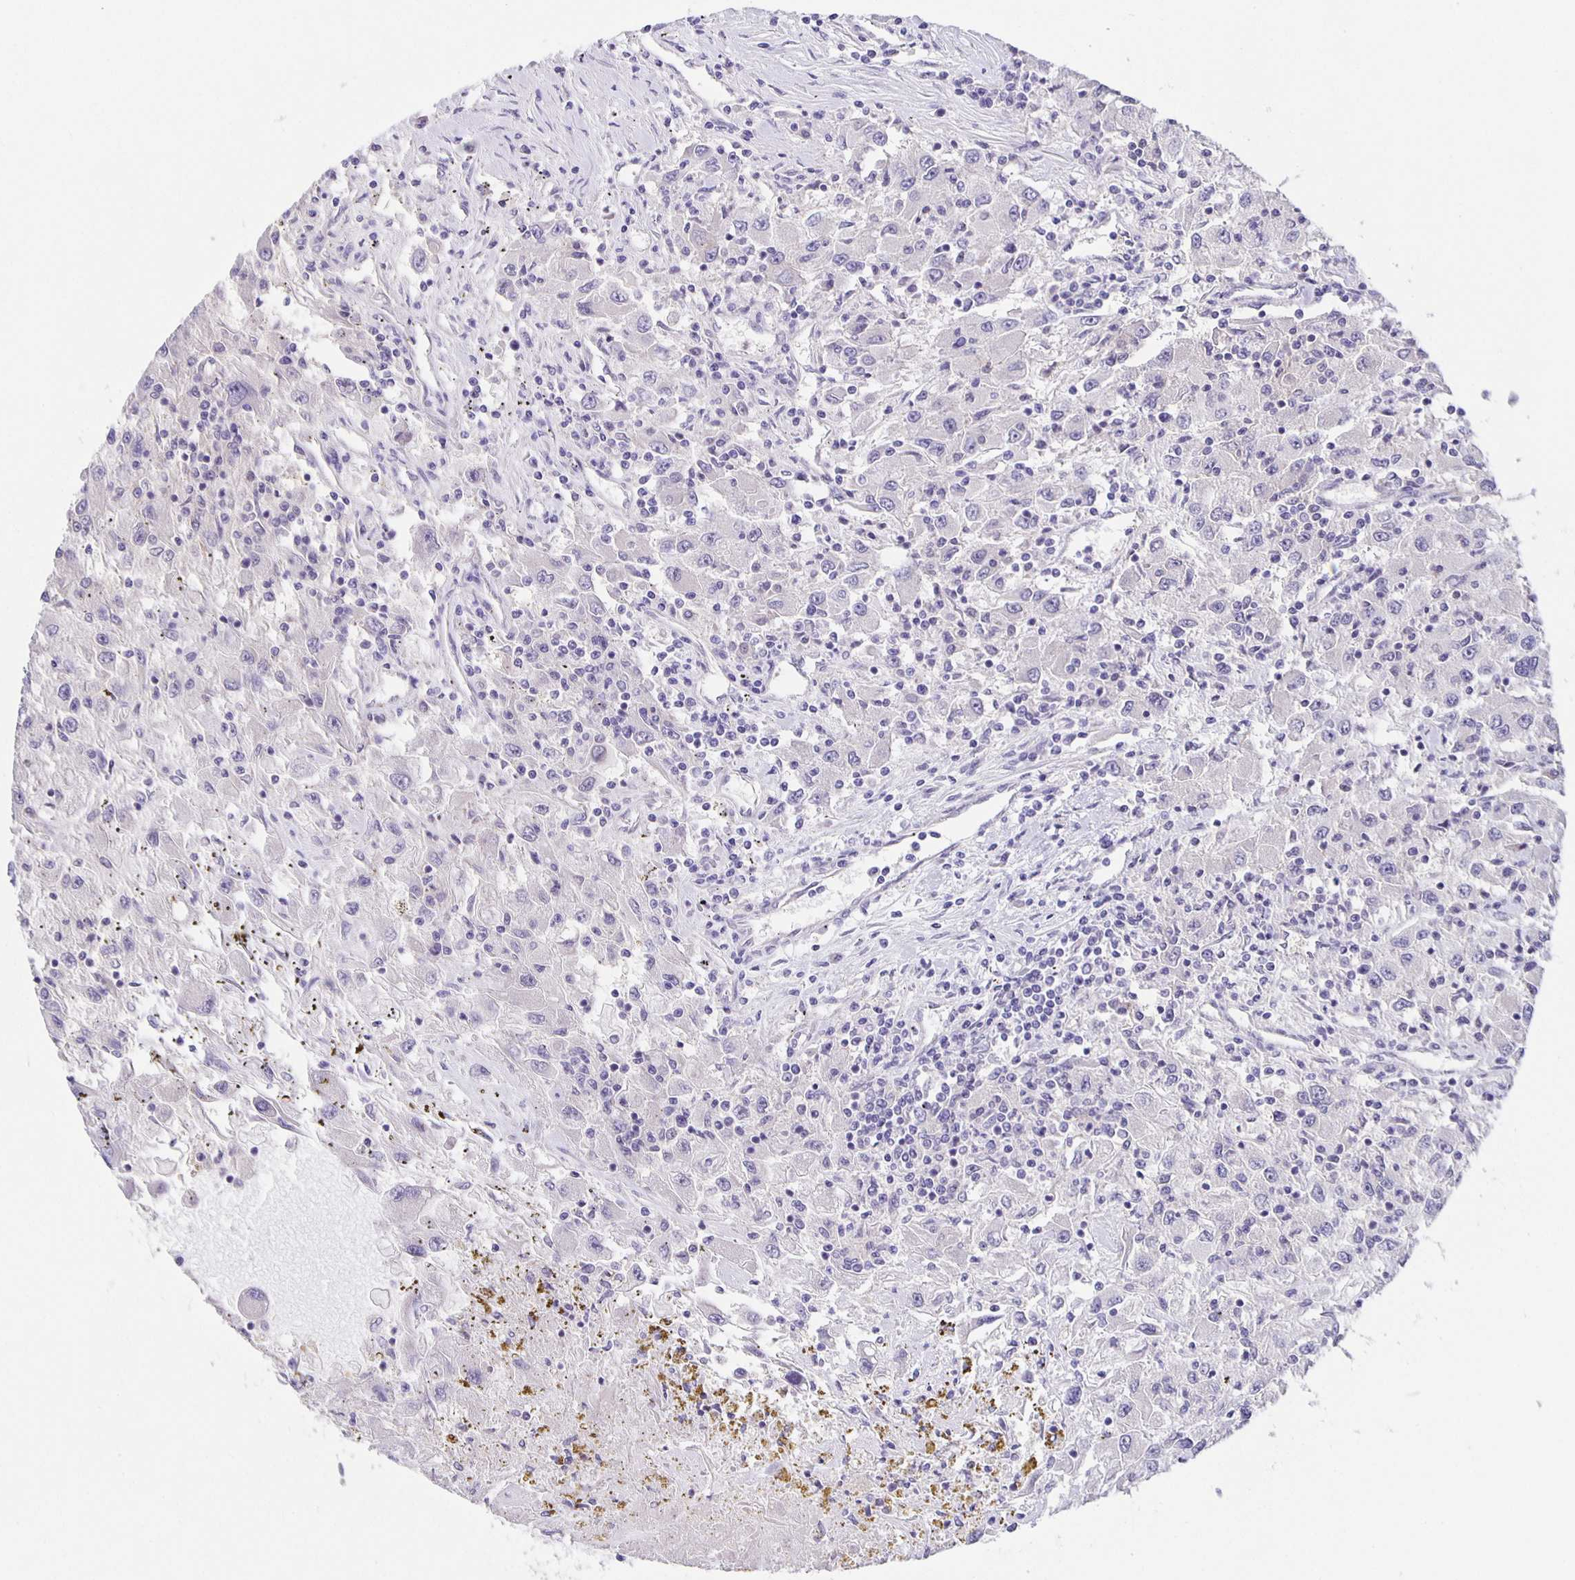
{"staining": {"intensity": "negative", "quantity": "none", "location": "none"}, "tissue": "renal cancer", "cell_type": "Tumor cells", "image_type": "cancer", "snomed": [{"axis": "morphology", "description": "Adenocarcinoma, NOS"}, {"axis": "topography", "description": "Kidney"}], "caption": "Immunohistochemistry (IHC) histopathology image of adenocarcinoma (renal) stained for a protein (brown), which displays no positivity in tumor cells. (DAB (3,3'-diaminobenzidine) IHC visualized using brightfield microscopy, high magnification).", "gene": "JMJD4", "patient": {"sex": "female", "age": 67}}